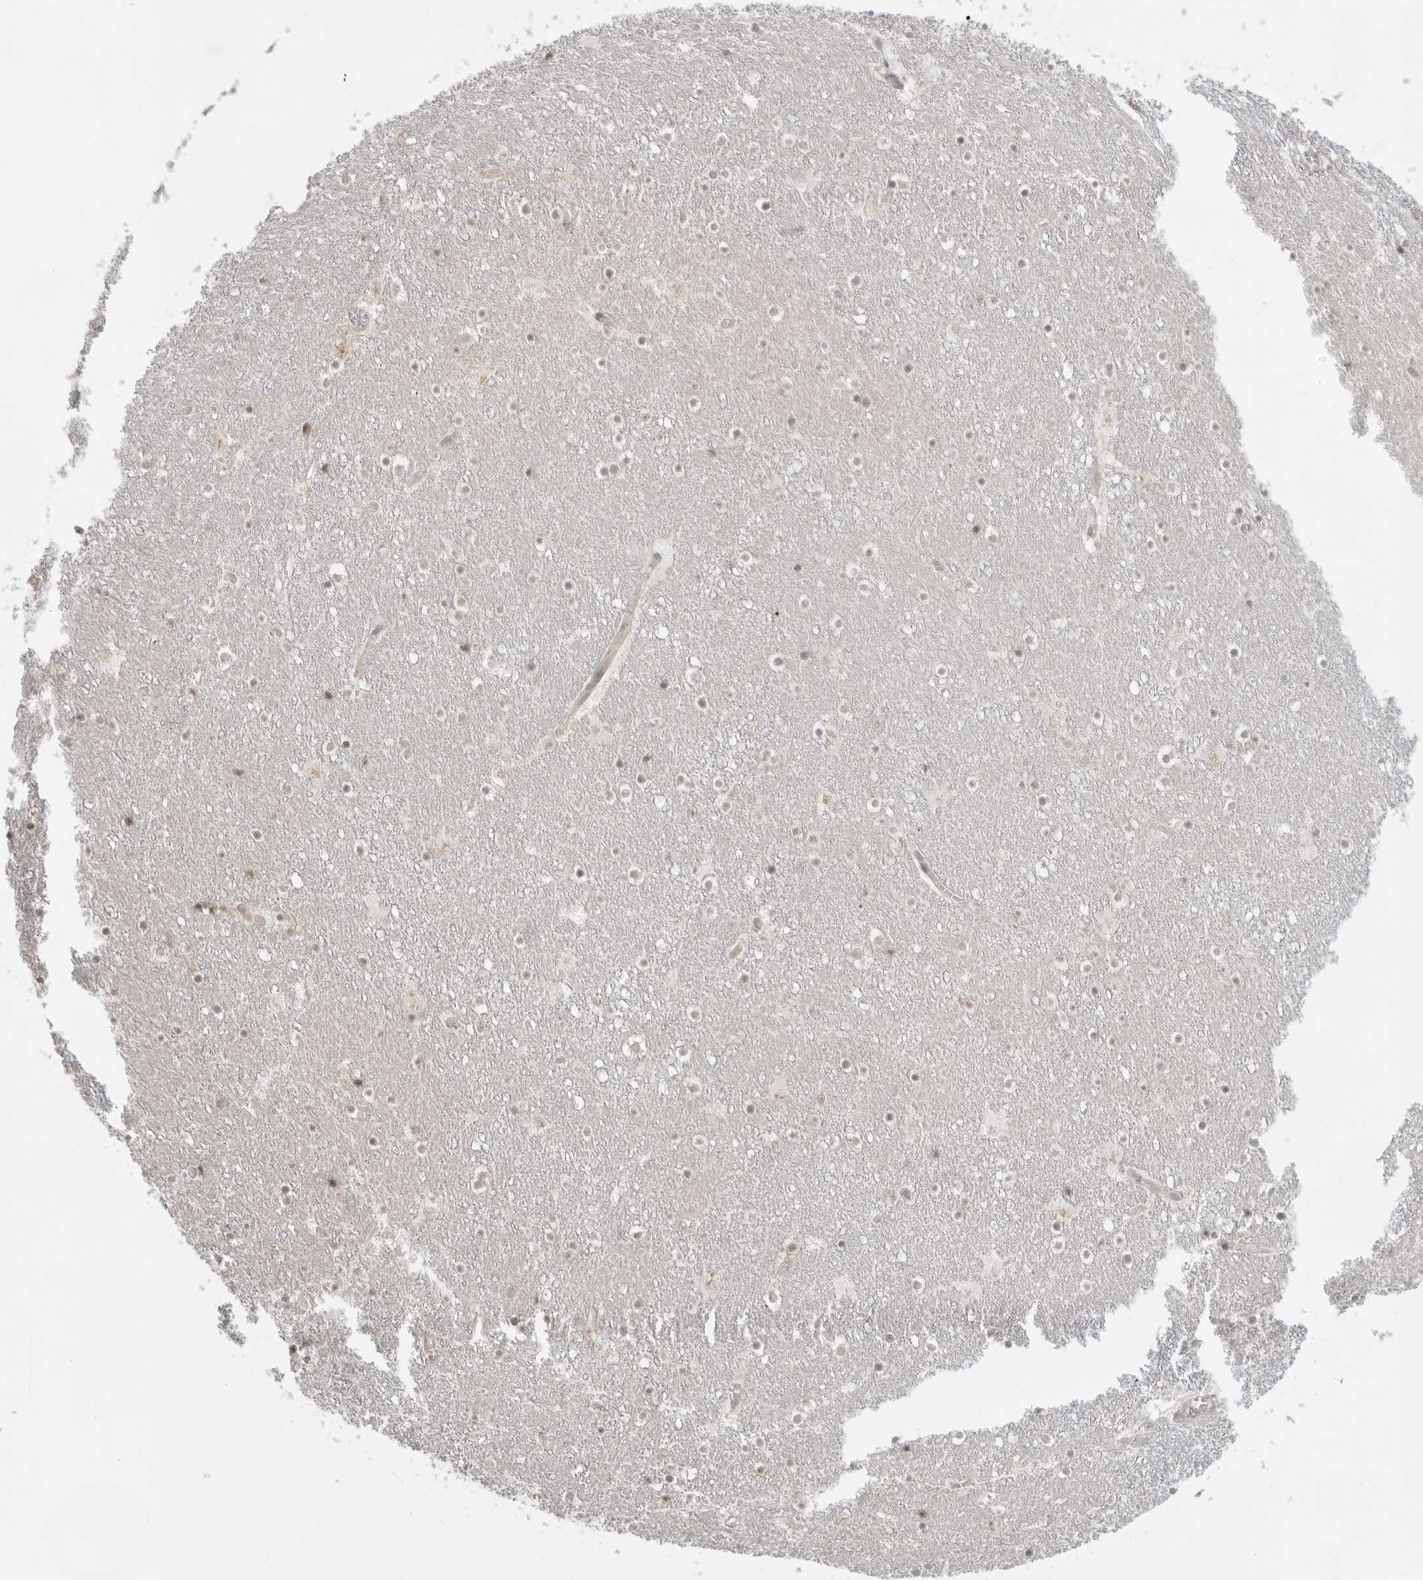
{"staining": {"intensity": "weak", "quantity": "25%-75%", "location": "cytoplasmic/membranous,nuclear"}, "tissue": "caudate", "cell_type": "Glial cells", "image_type": "normal", "snomed": [{"axis": "morphology", "description": "Normal tissue, NOS"}, {"axis": "topography", "description": "Lateral ventricle wall"}], "caption": "Immunohistochemistry (IHC) of benign caudate demonstrates low levels of weak cytoplasmic/membranous,nuclear positivity in approximately 25%-75% of glial cells. (IHC, brightfield microscopy, high magnification).", "gene": "SUGCT", "patient": {"sex": "male", "age": 45}}